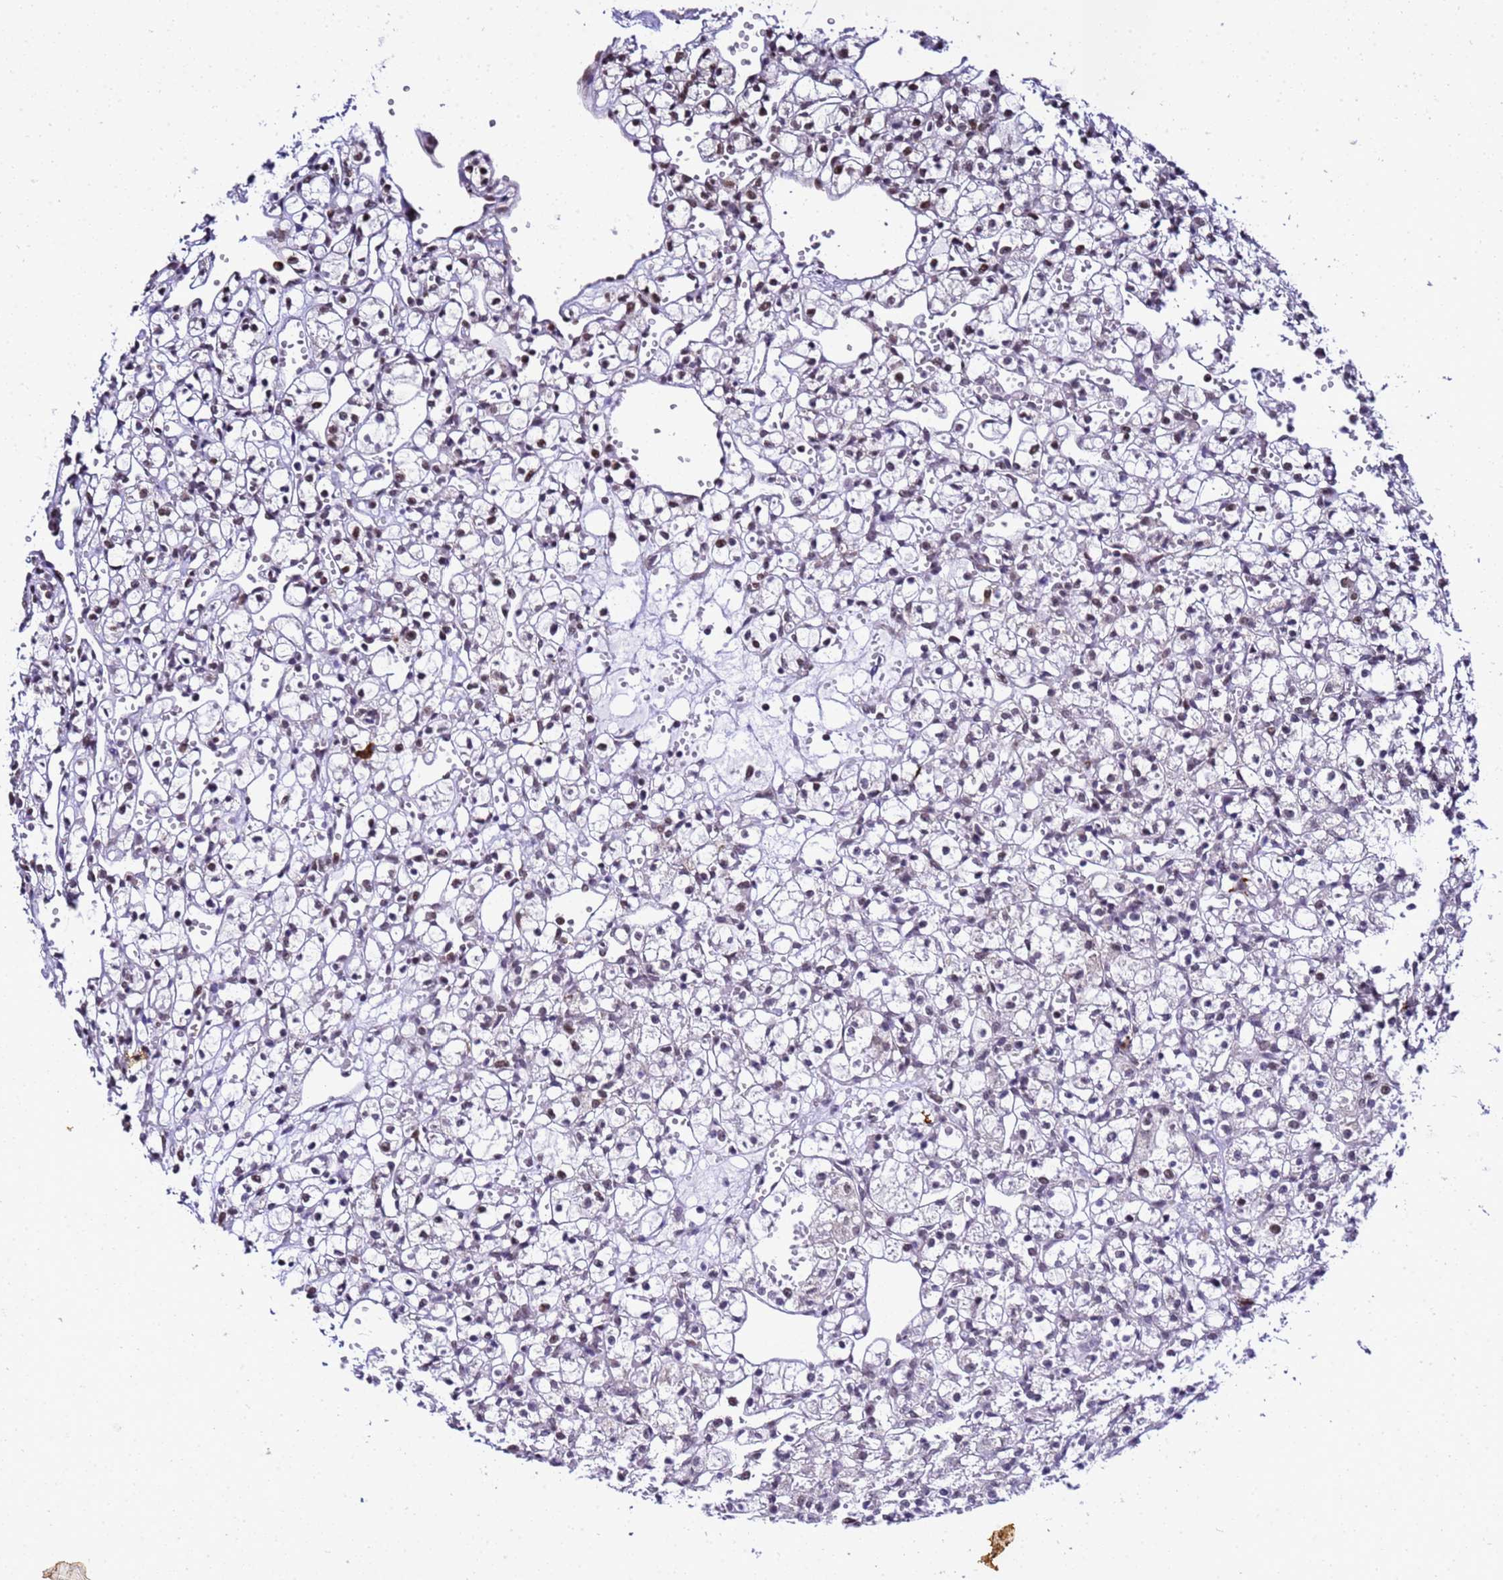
{"staining": {"intensity": "negative", "quantity": "none", "location": "none"}, "tissue": "renal cancer", "cell_type": "Tumor cells", "image_type": "cancer", "snomed": [{"axis": "morphology", "description": "Adenocarcinoma, NOS"}, {"axis": "topography", "description": "Kidney"}], "caption": "IHC of renal adenocarcinoma displays no expression in tumor cells.", "gene": "SMN1", "patient": {"sex": "female", "age": 59}}